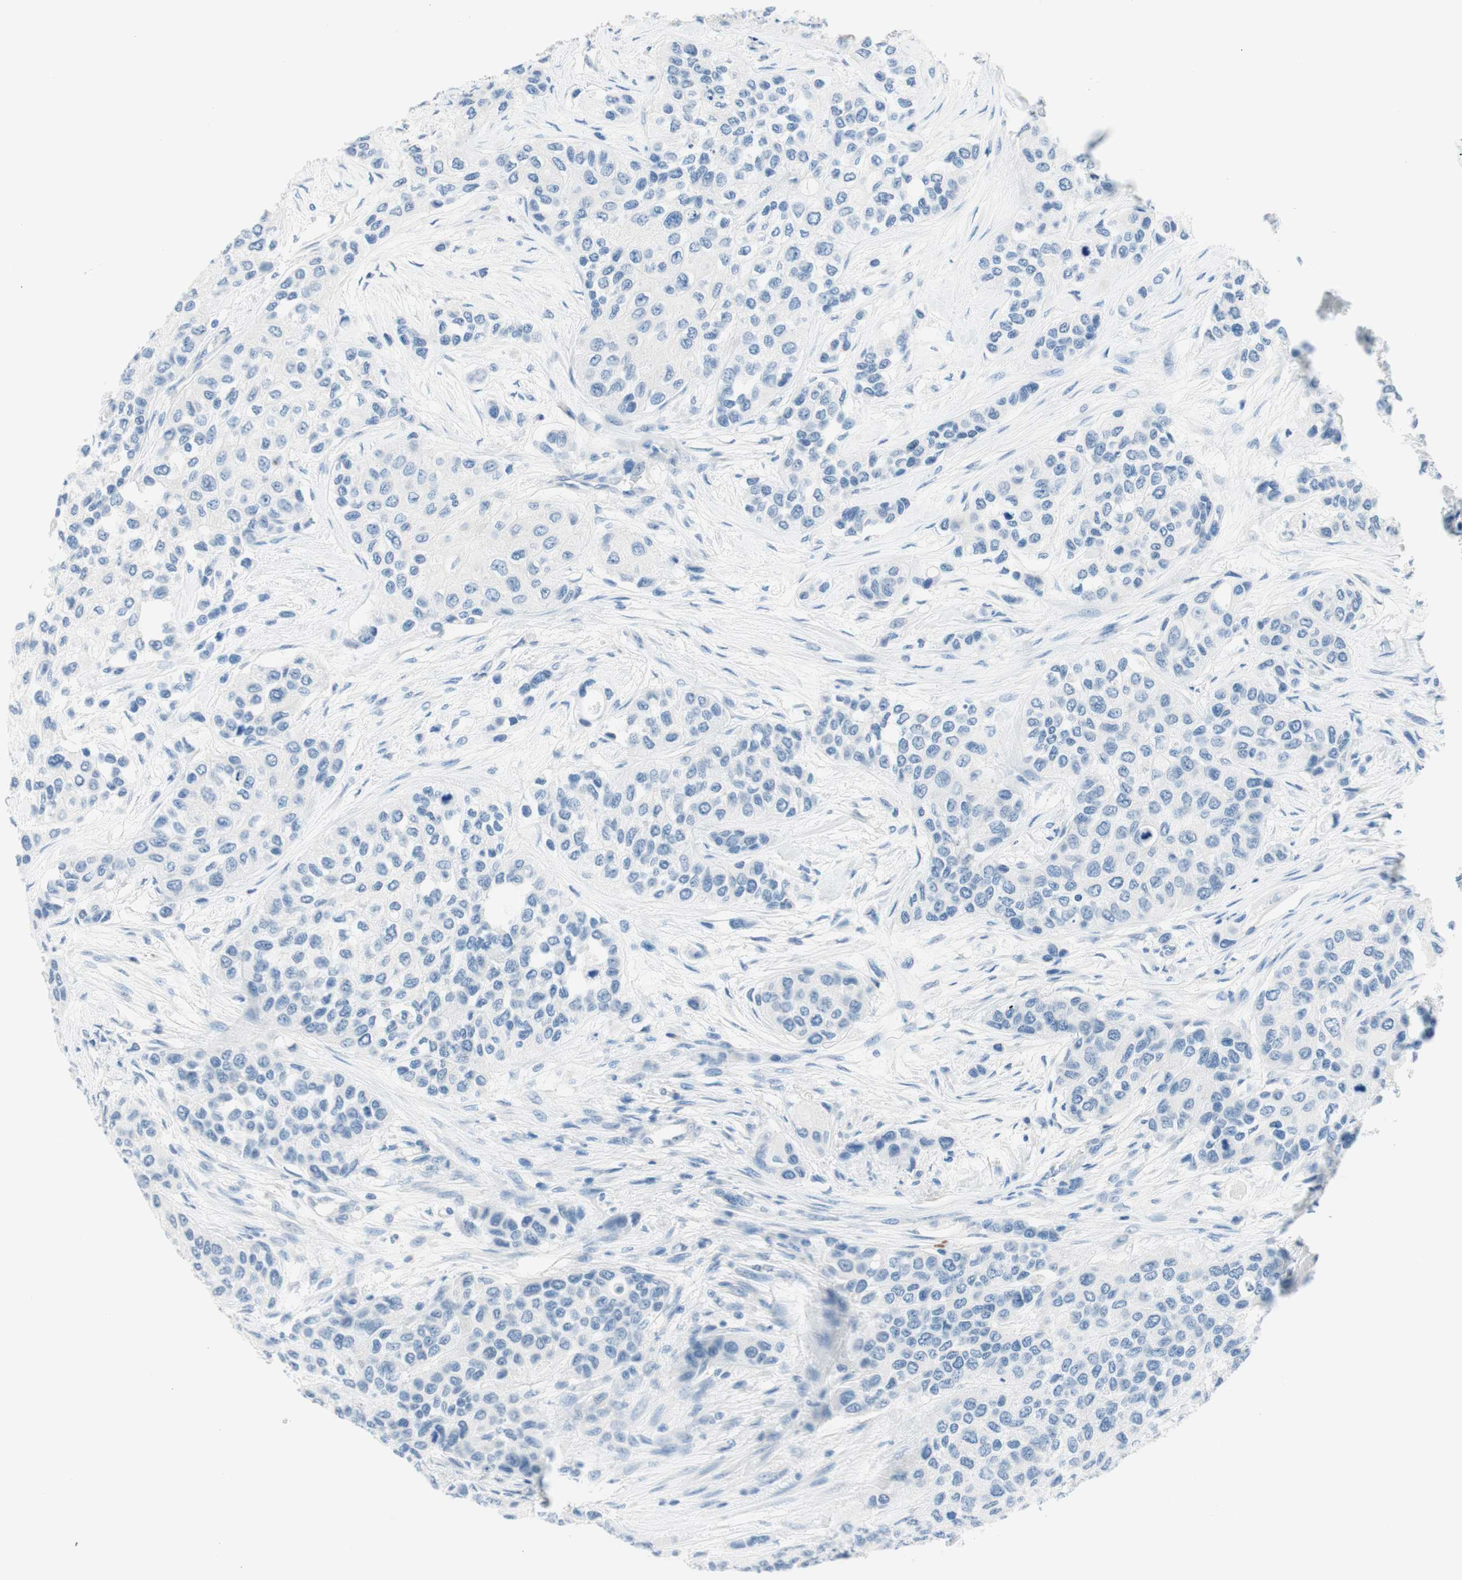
{"staining": {"intensity": "negative", "quantity": "none", "location": "none"}, "tissue": "urothelial cancer", "cell_type": "Tumor cells", "image_type": "cancer", "snomed": [{"axis": "morphology", "description": "Urothelial carcinoma, High grade"}, {"axis": "topography", "description": "Urinary bladder"}], "caption": "This is an immunohistochemistry (IHC) histopathology image of human urothelial cancer. There is no positivity in tumor cells.", "gene": "PASD1", "patient": {"sex": "female", "age": 56}}